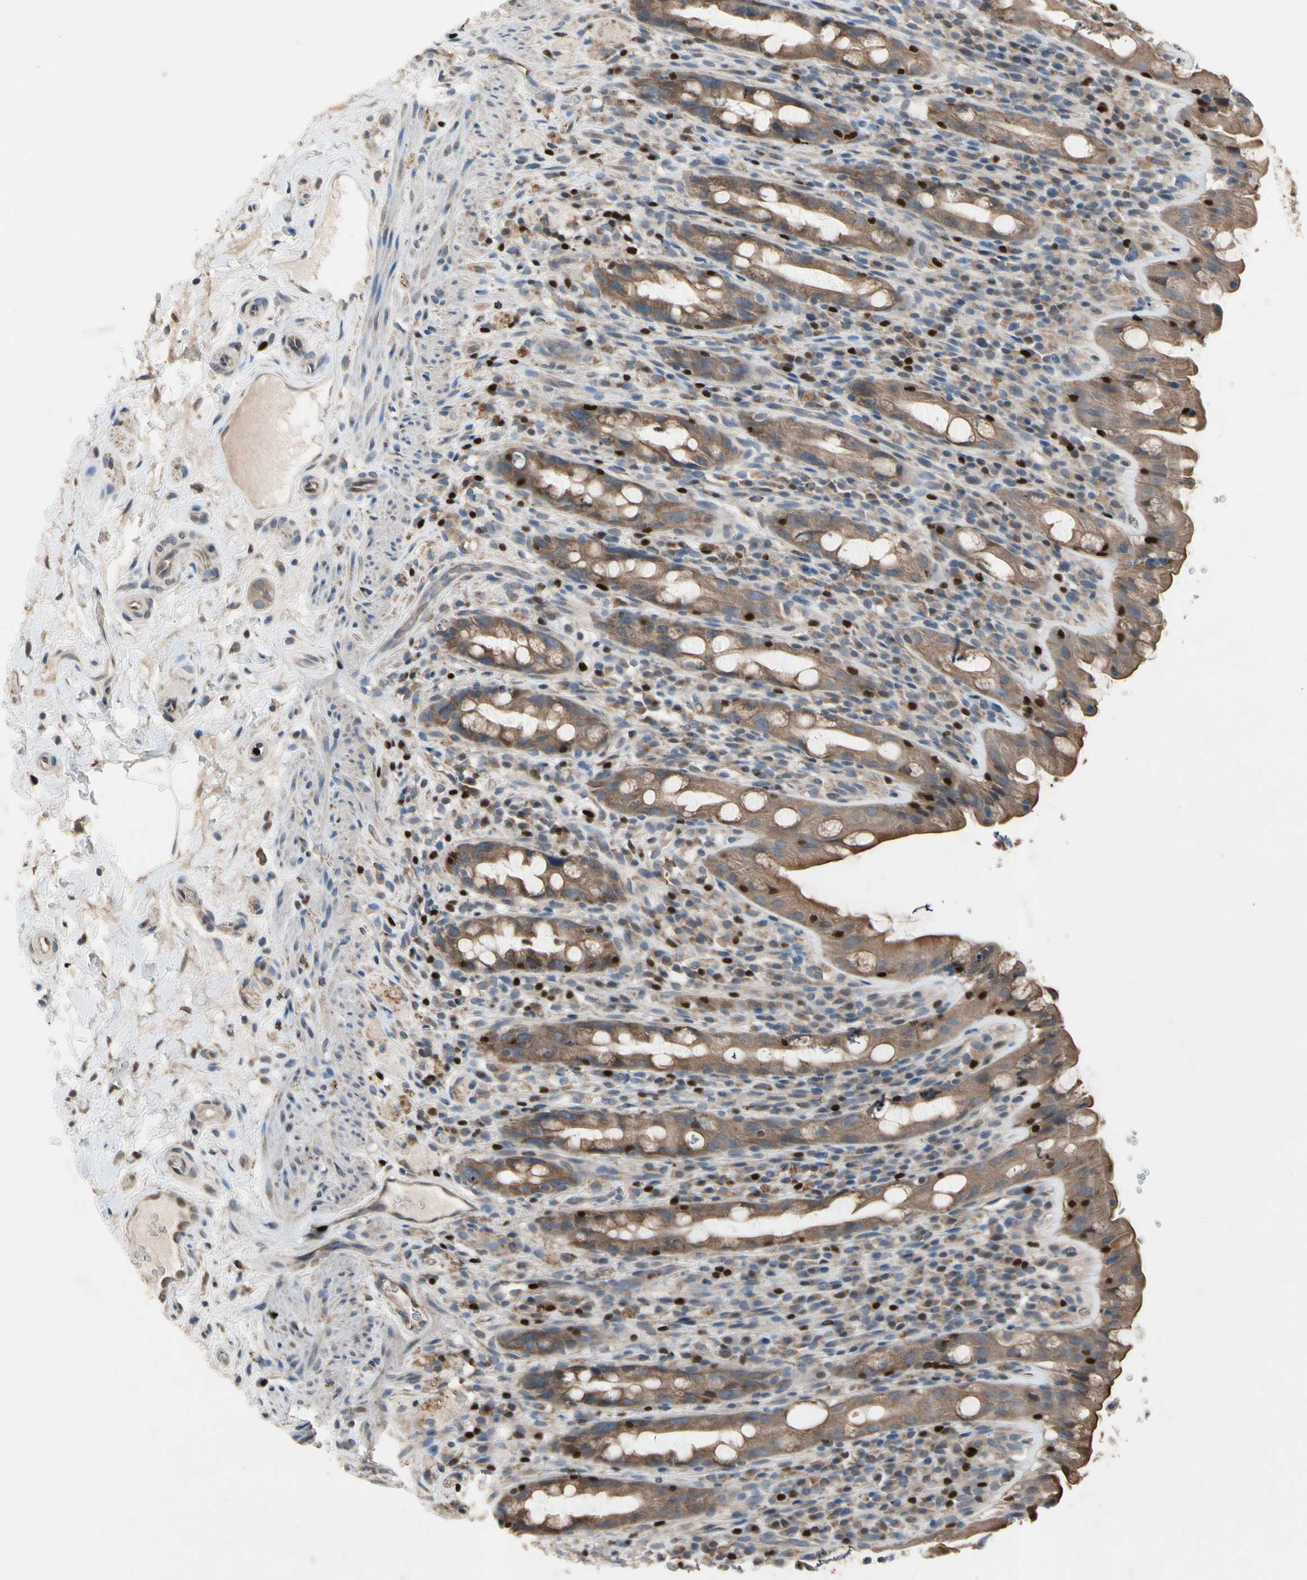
{"staining": {"intensity": "moderate", "quantity": "25%-75%", "location": "cytoplasmic/membranous"}, "tissue": "rectum", "cell_type": "Glandular cells", "image_type": "normal", "snomed": [{"axis": "morphology", "description": "Normal tissue, NOS"}, {"axis": "topography", "description": "Rectum"}], "caption": "IHC of normal rectum reveals medium levels of moderate cytoplasmic/membranous positivity in about 25%-75% of glandular cells.", "gene": "TBX21", "patient": {"sex": "male", "age": 44}}